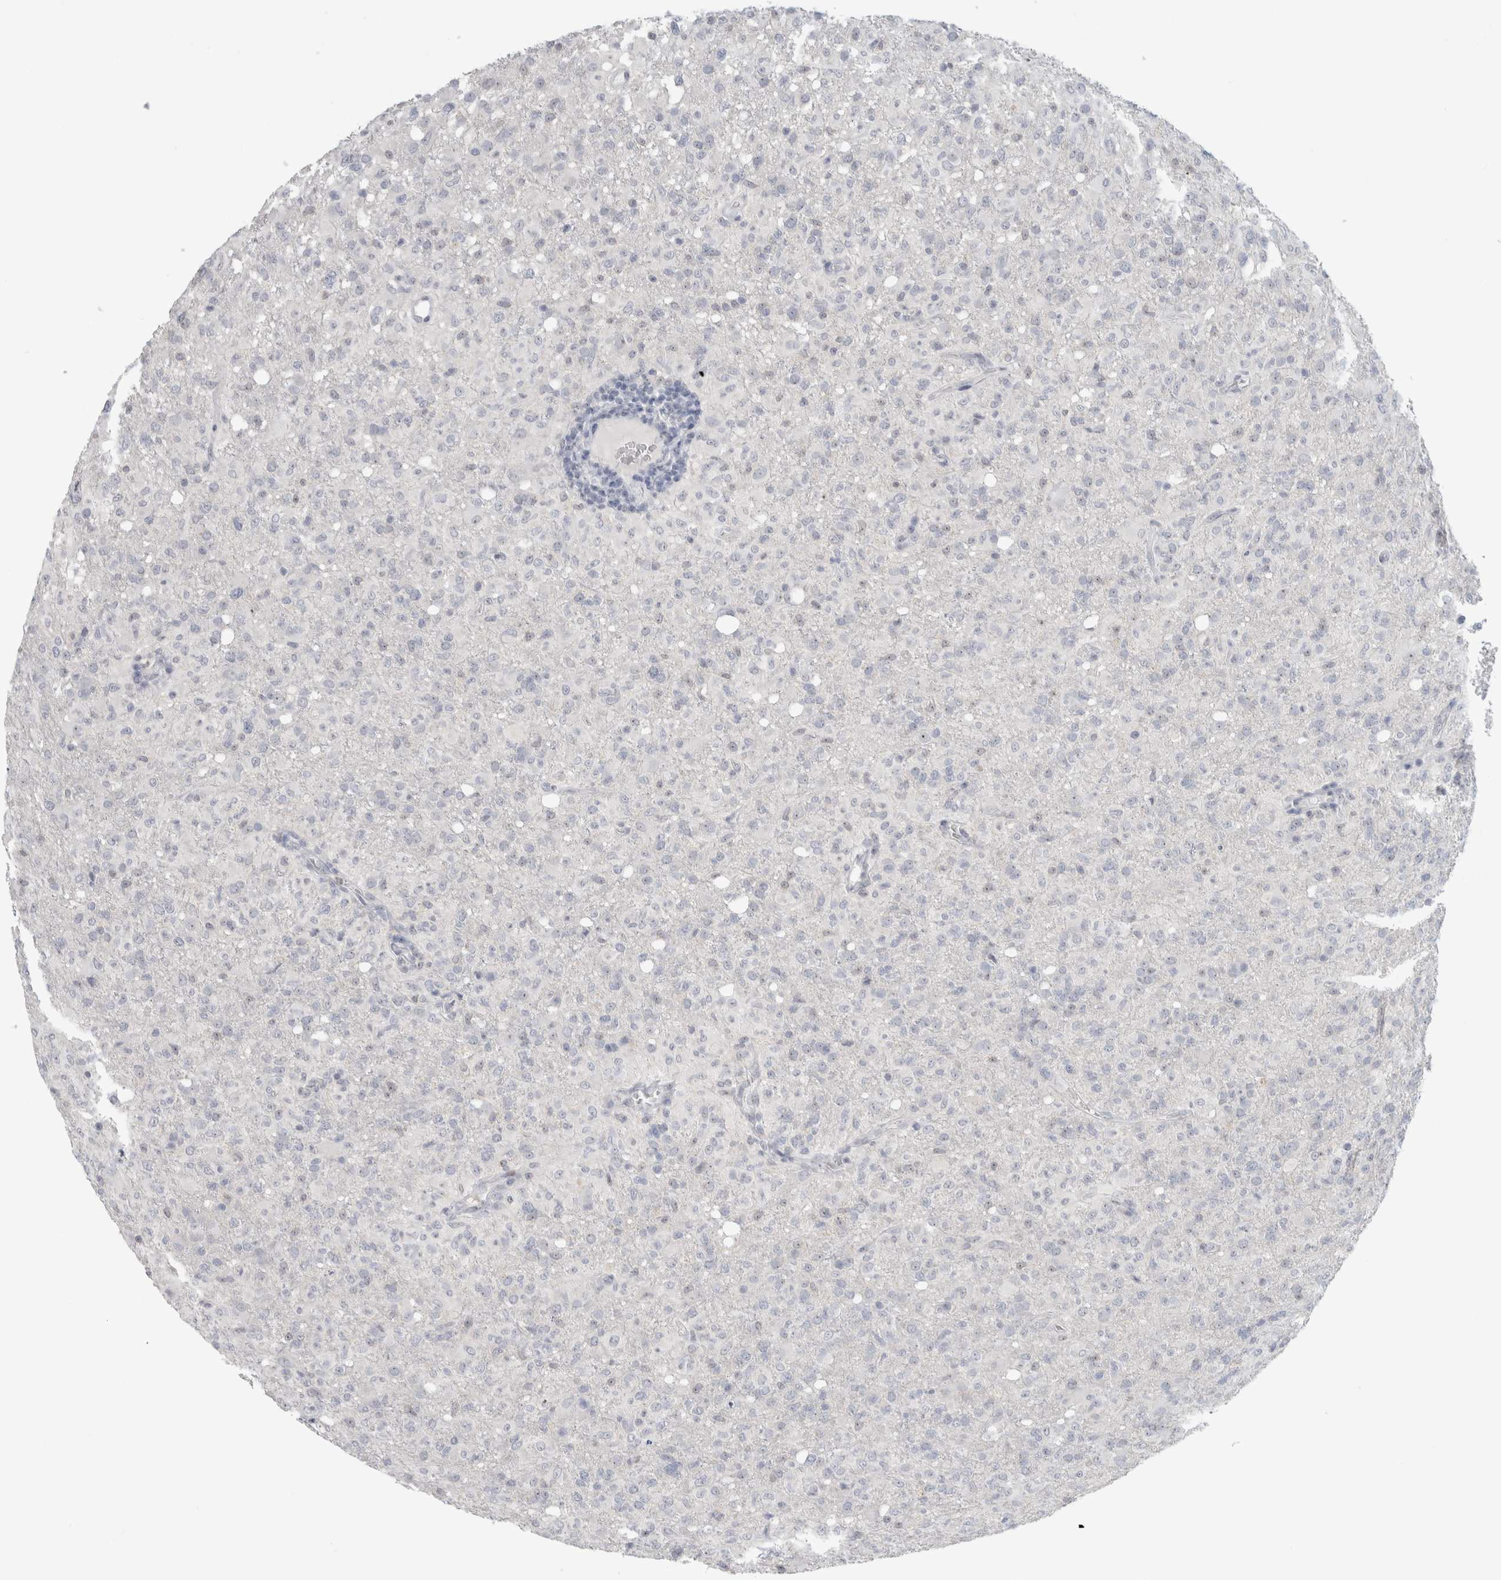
{"staining": {"intensity": "negative", "quantity": "none", "location": "none"}, "tissue": "glioma", "cell_type": "Tumor cells", "image_type": "cancer", "snomed": [{"axis": "morphology", "description": "Glioma, malignant, High grade"}, {"axis": "topography", "description": "Brain"}], "caption": "Photomicrograph shows no significant protein expression in tumor cells of glioma. (Brightfield microscopy of DAB immunohistochemistry at high magnification).", "gene": "FMR1NB", "patient": {"sex": "female", "age": 57}}